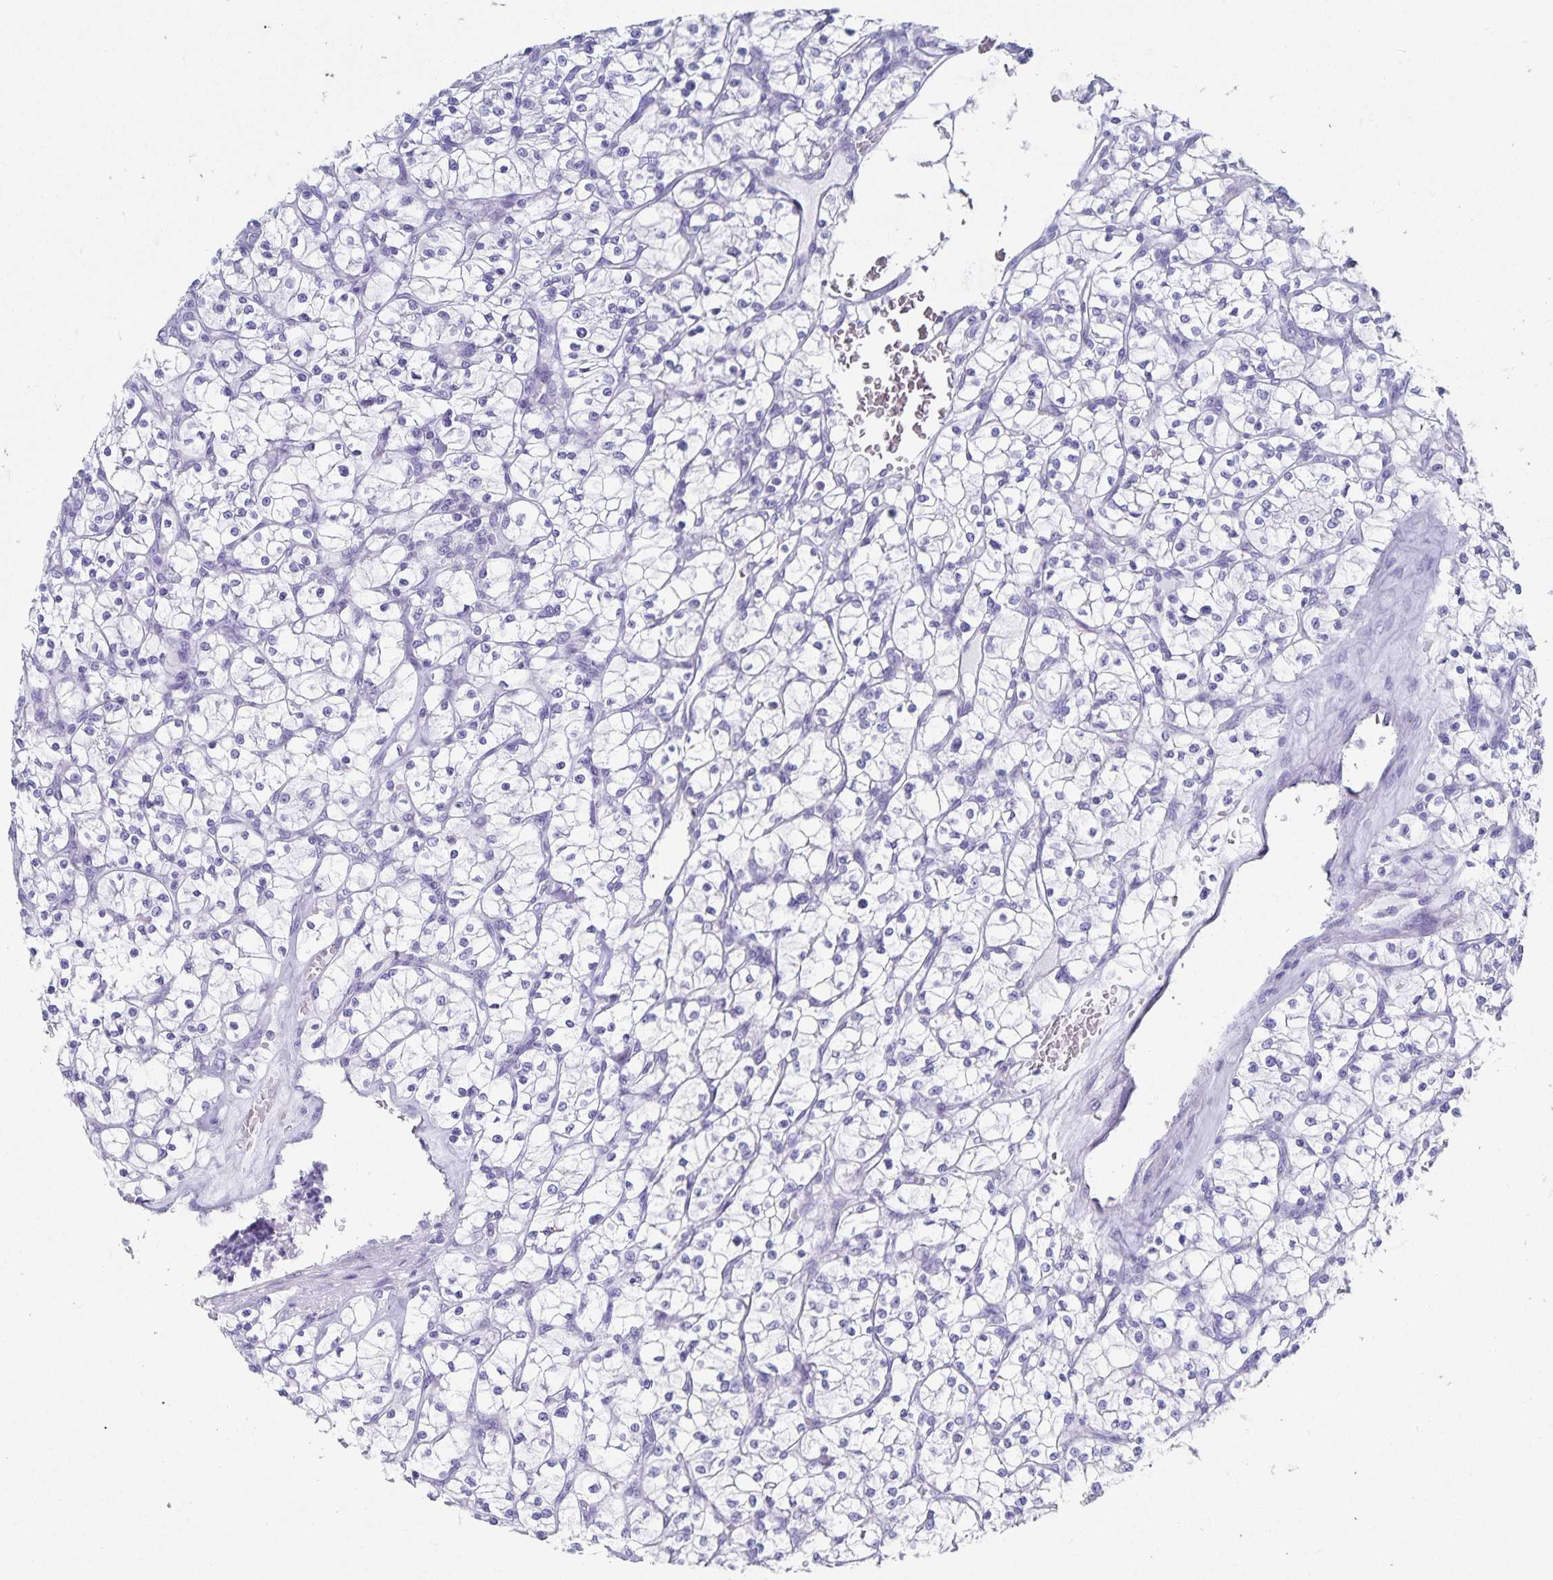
{"staining": {"intensity": "negative", "quantity": "none", "location": "none"}, "tissue": "renal cancer", "cell_type": "Tumor cells", "image_type": "cancer", "snomed": [{"axis": "morphology", "description": "Adenocarcinoma, NOS"}, {"axis": "topography", "description": "Kidney"}], "caption": "IHC of renal cancer (adenocarcinoma) shows no staining in tumor cells.", "gene": "C19orf73", "patient": {"sex": "female", "age": 64}}